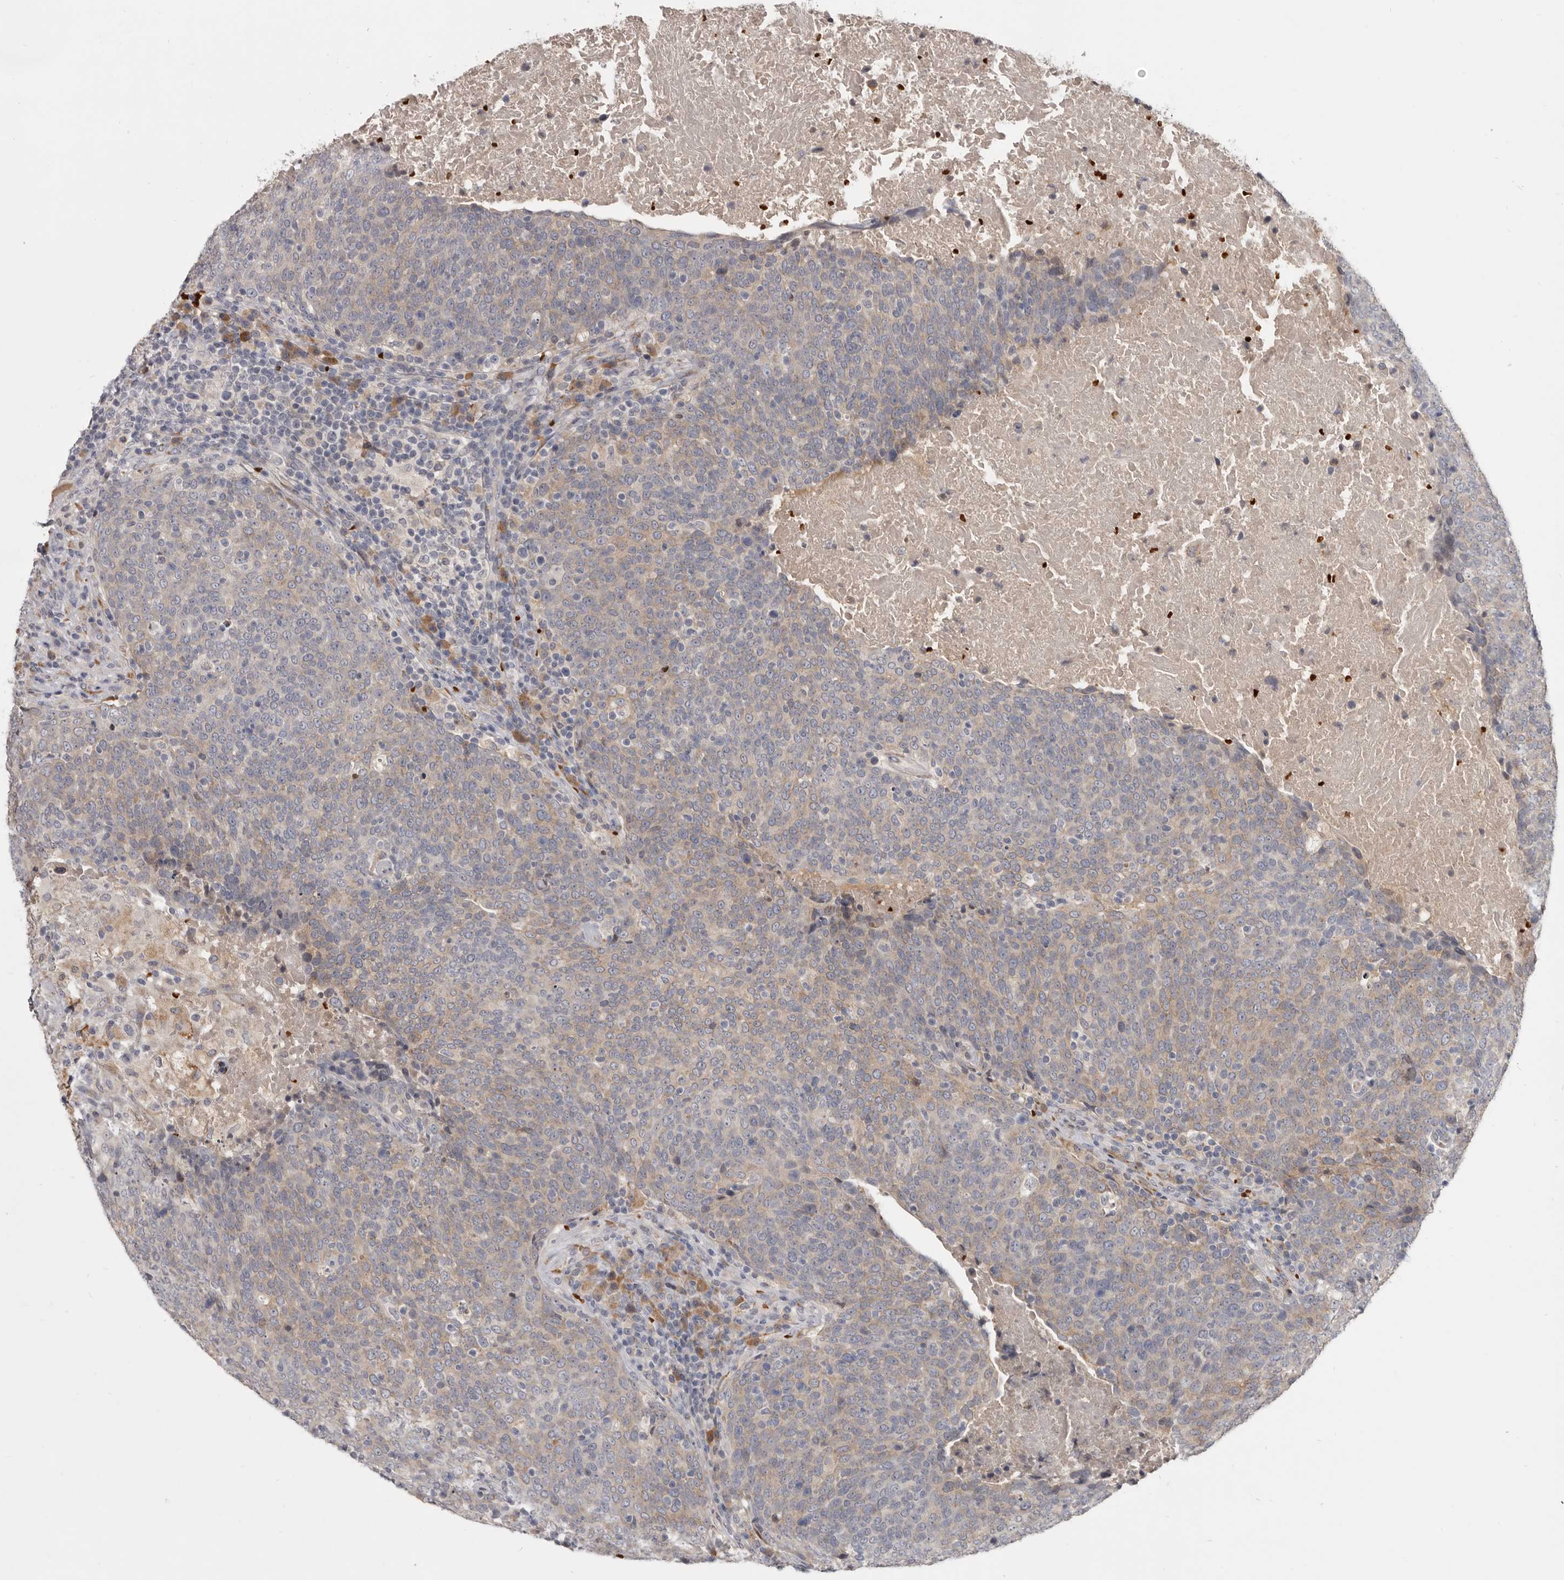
{"staining": {"intensity": "weak", "quantity": "<25%", "location": "cytoplasmic/membranous"}, "tissue": "head and neck cancer", "cell_type": "Tumor cells", "image_type": "cancer", "snomed": [{"axis": "morphology", "description": "Squamous cell carcinoma, NOS"}, {"axis": "morphology", "description": "Squamous cell carcinoma, metastatic, NOS"}, {"axis": "topography", "description": "Lymph node"}, {"axis": "topography", "description": "Head-Neck"}], "caption": "Micrograph shows no significant protein staining in tumor cells of head and neck cancer (squamous cell carcinoma).", "gene": "NENF", "patient": {"sex": "male", "age": 62}}